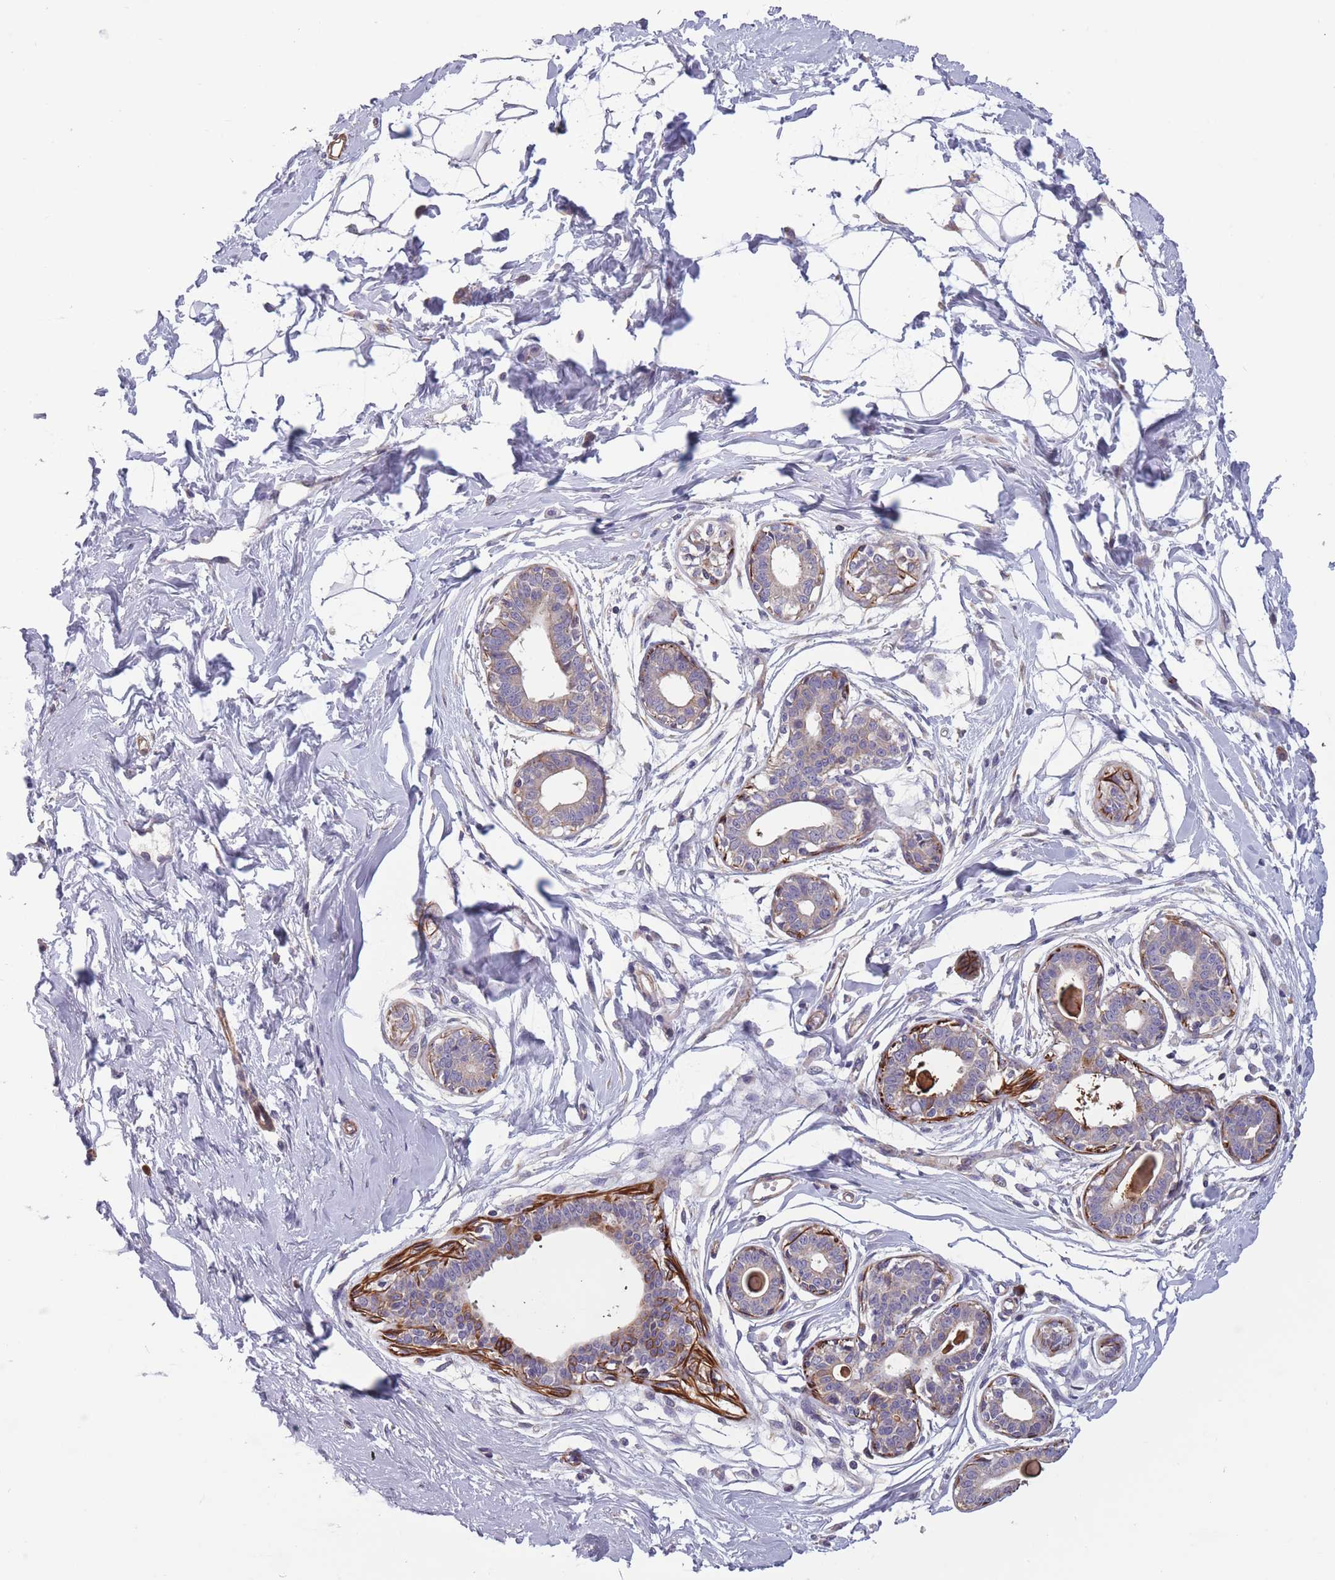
{"staining": {"intensity": "negative", "quantity": "none", "location": "none"}, "tissue": "breast", "cell_type": "Adipocytes", "image_type": "normal", "snomed": [{"axis": "morphology", "description": "Normal tissue, NOS"}, {"axis": "topography", "description": "Breast"}], "caption": "Unremarkable breast was stained to show a protein in brown. There is no significant staining in adipocytes.", "gene": "TOMM40L", "patient": {"sex": "female", "age": 45}}